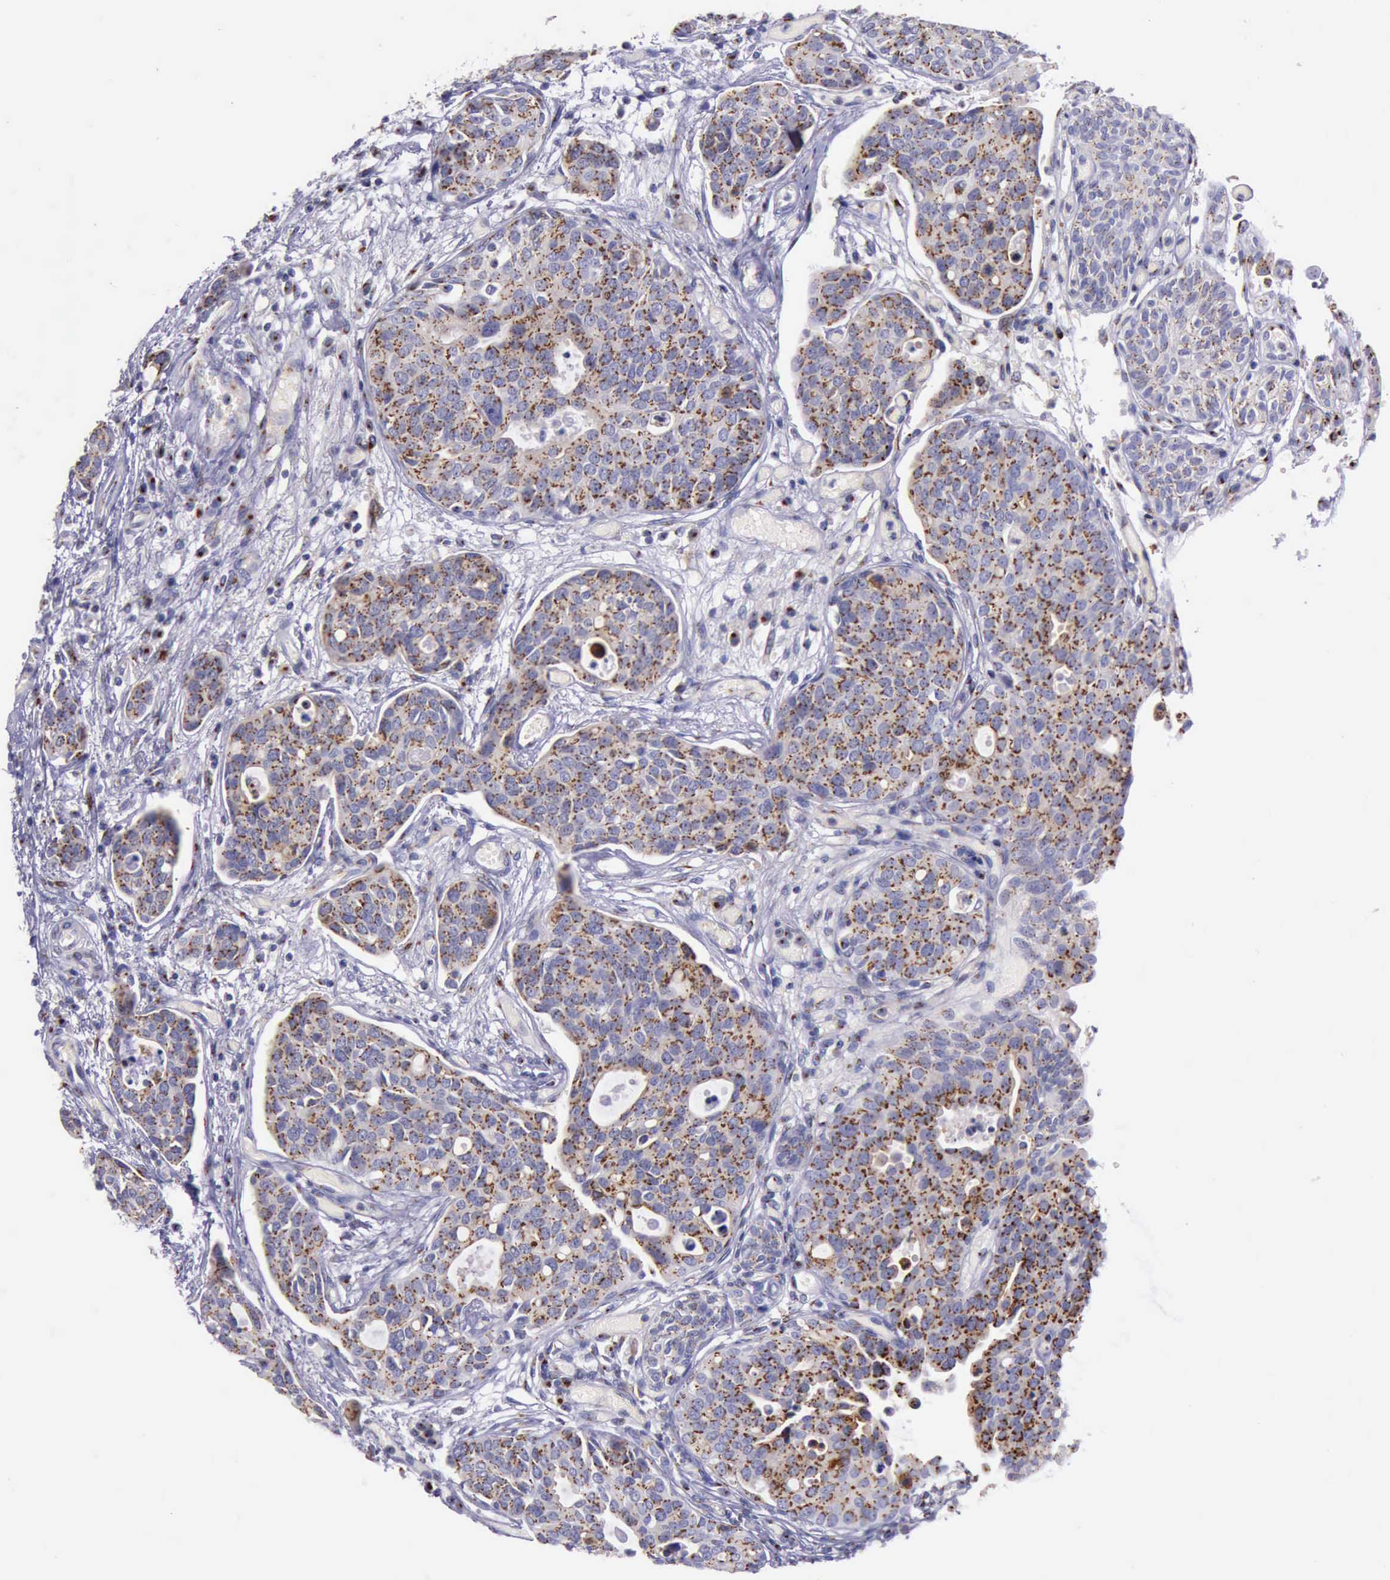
{"staining": {"intensity": "strong", "quantity": ">75%", "location": "cytoplasmic/membranous"}, "tissue": "urothelial cancer", "cell_type": "Tumor cells", "image_type": "cancer", "snomed": [{"axis": "morphology", "description": "Urothelial carcinoma, High grade"}, {"axis": "topography", "description": "Urinary bladder"}], "caption": "Protein analysis of urothelial cancer tissue demonstrates strong cytoplasmic/membranous positivity in approximately >75% of tumor cells. The protein of interest is stained brown, and the nuclei are stained in blue (DAB (3,3'-diaminobenzidine) IHC with brightfield microscopy, high magnification).", "gene": "GOLGA5", "patient": {"sex": "male", "age": 78}}